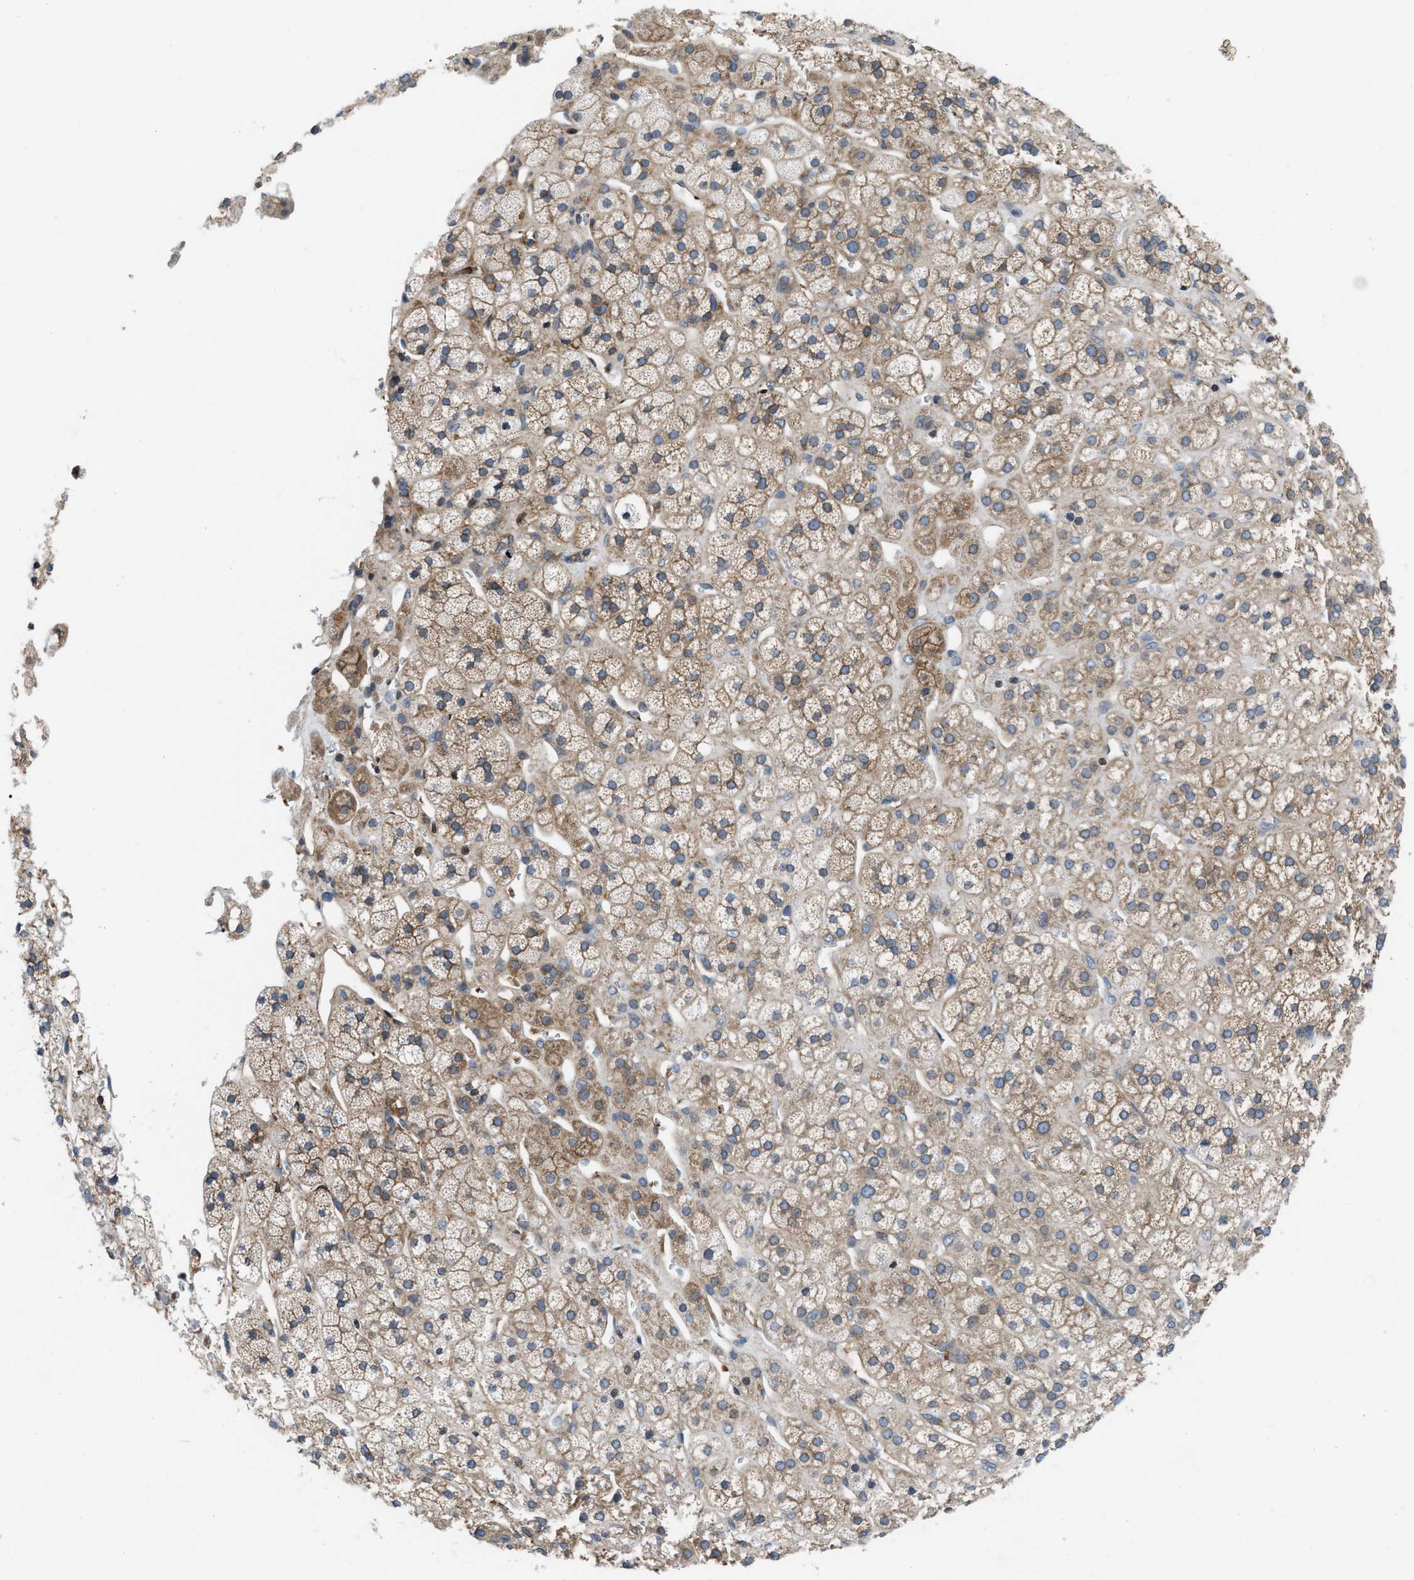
{"staining": {"intensity": "moderate", "quantity": ">75%", "location": "cytoplasmic/membranous"}, "tissue": "adrenal gland", "cell_type": "Glandular cells", "image_type": "normal", "snomed": [{"axis": "morphology", "description": "Normal tissue, NOS"}, {"axis": "topography", "description": "Adrenal gland"}], "caption": "DAB (3,3'-diaminobenzidine) immunohistochemical staining of benign adrenal gland shows moderate cytoplasmic/membranous protein expression in about >75% of glandular cells. (brown staining indicates protein expression, while blue staining denotes nuclei).", "gene": "MYO18A", "patient": {"sex": "male", "age": 56}}